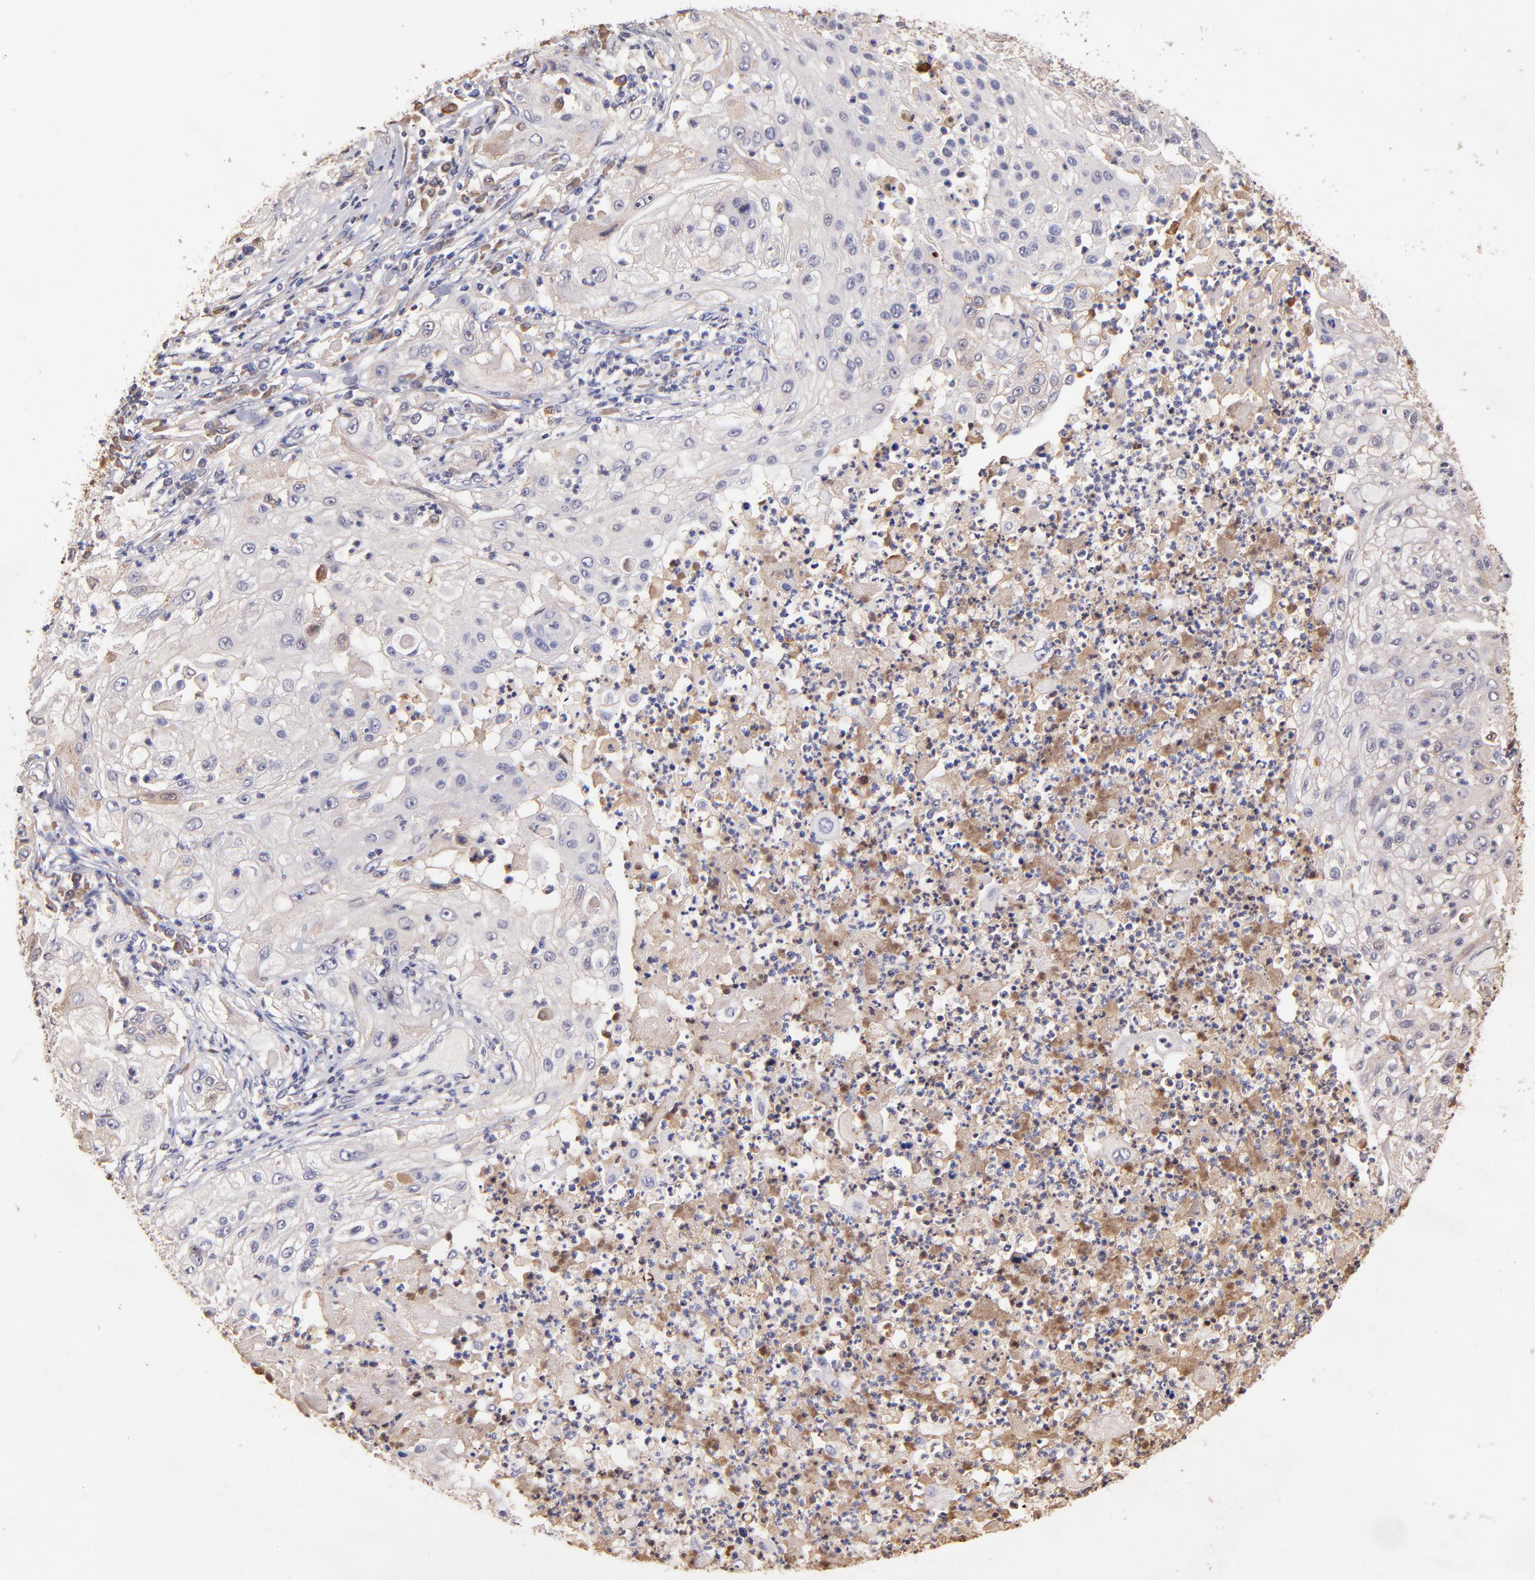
{"staining": {"intensity": "negative", "quantity": "none", "location": "none"}, "tissue": "lung cancer", "cell_type": "Tumor cells", "image_type": "cancer", "snomed": [{"axis": "morphology", "description": "Inflammation, NOS"}, {"axis": "morphology", "description": "Squamous cell carcinoma, NOS"}, {"axis": "topography", "description": "Lymph node"}, {"axis": "topography", "description": "Soft tissue"}, {"axis": "topography", "description": "Lung"}], "caption": "The photomicrograph displays no significant expression in tumor cells of squamous cell carcinoma (lung).", "gene": "RNASEL", "patient": {"sex": "male", "age": 66}}